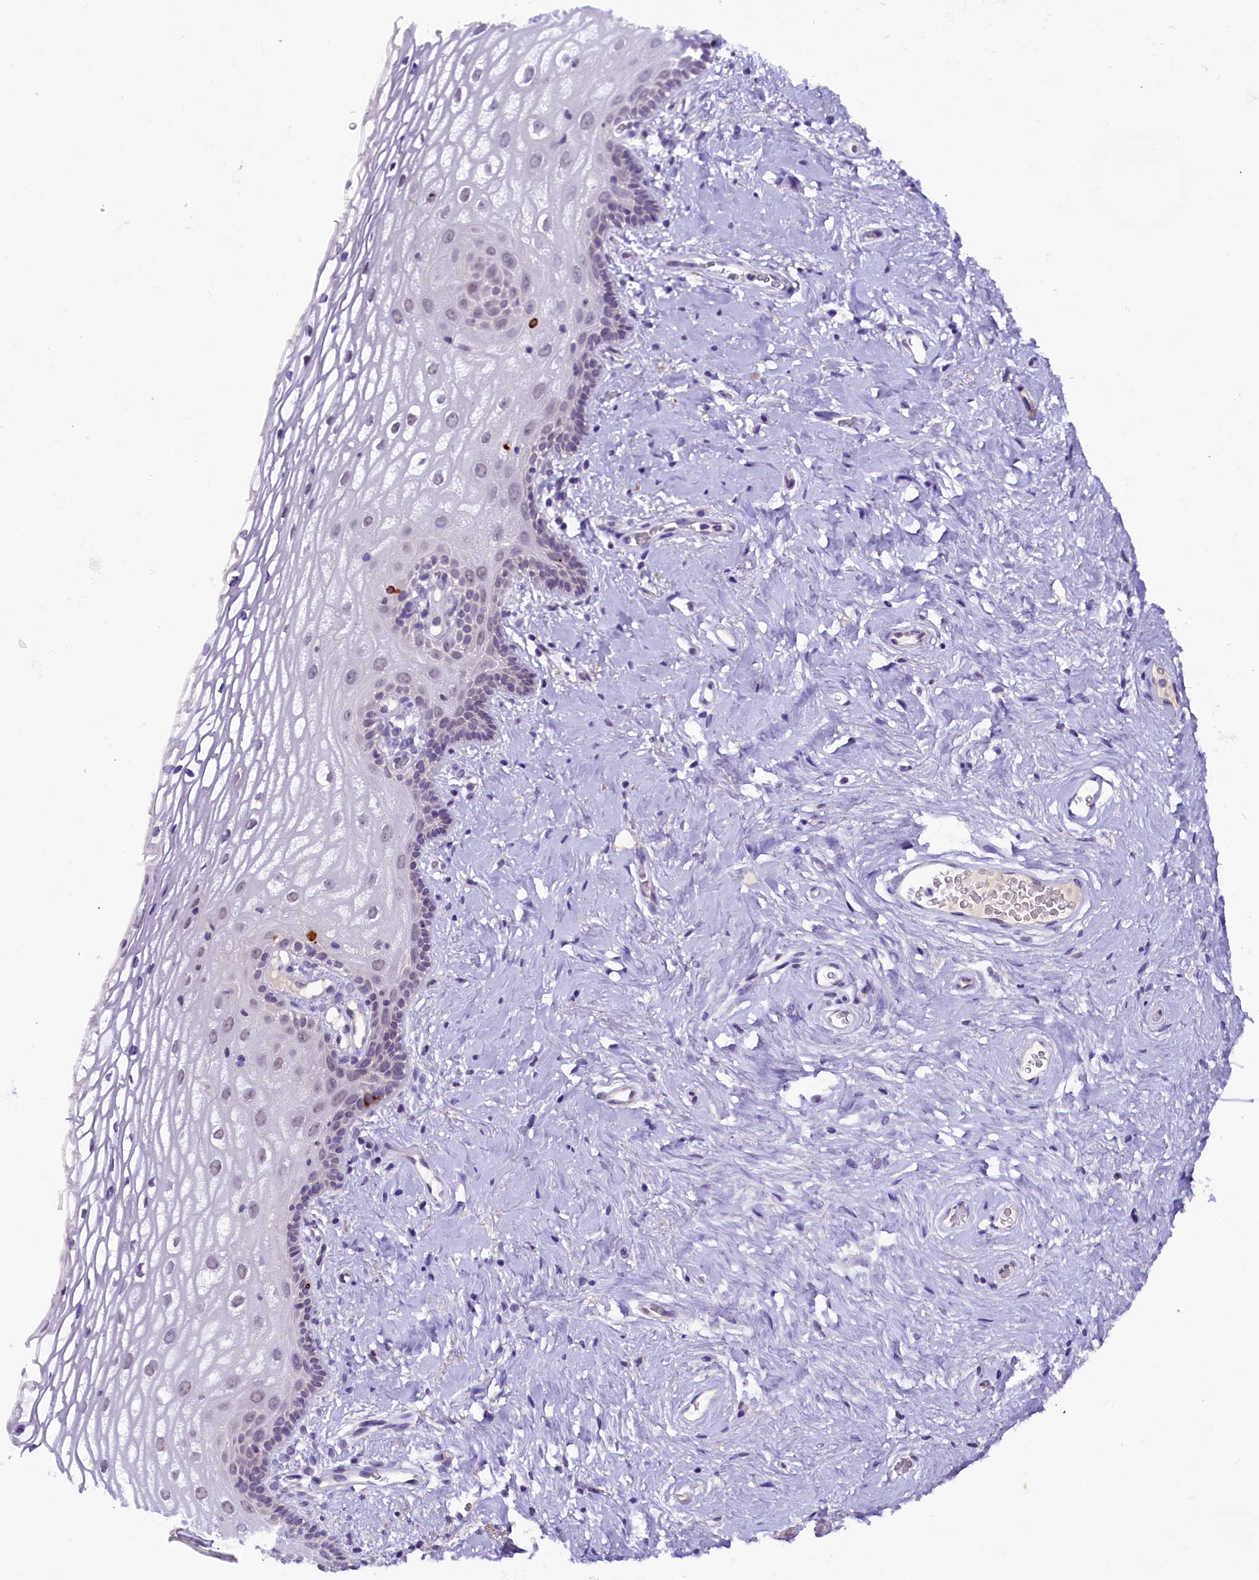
{"staining": {"intensity": "negative", "quantity": "none", "location": "none"}, "tissue": "vagina", "cell_type": "Squamous epithelial cells", "image_type": "normal", "snomed": [{"axis": "morphology", "description": "Normal tissue, NOS"}, {"axis": "morphology", "description": "Adenocarcinoma, NOS"}, {"axis": "topography", "description": "Rectum"}, {"axis": "topography", "description": "Vagina"}], "caption": "Protein analysis of normal vagina exhibits no significant positivity in squamous epithelial cells.", "gene": "IQCN", "patient": {"sex": "female", "age": 71}}